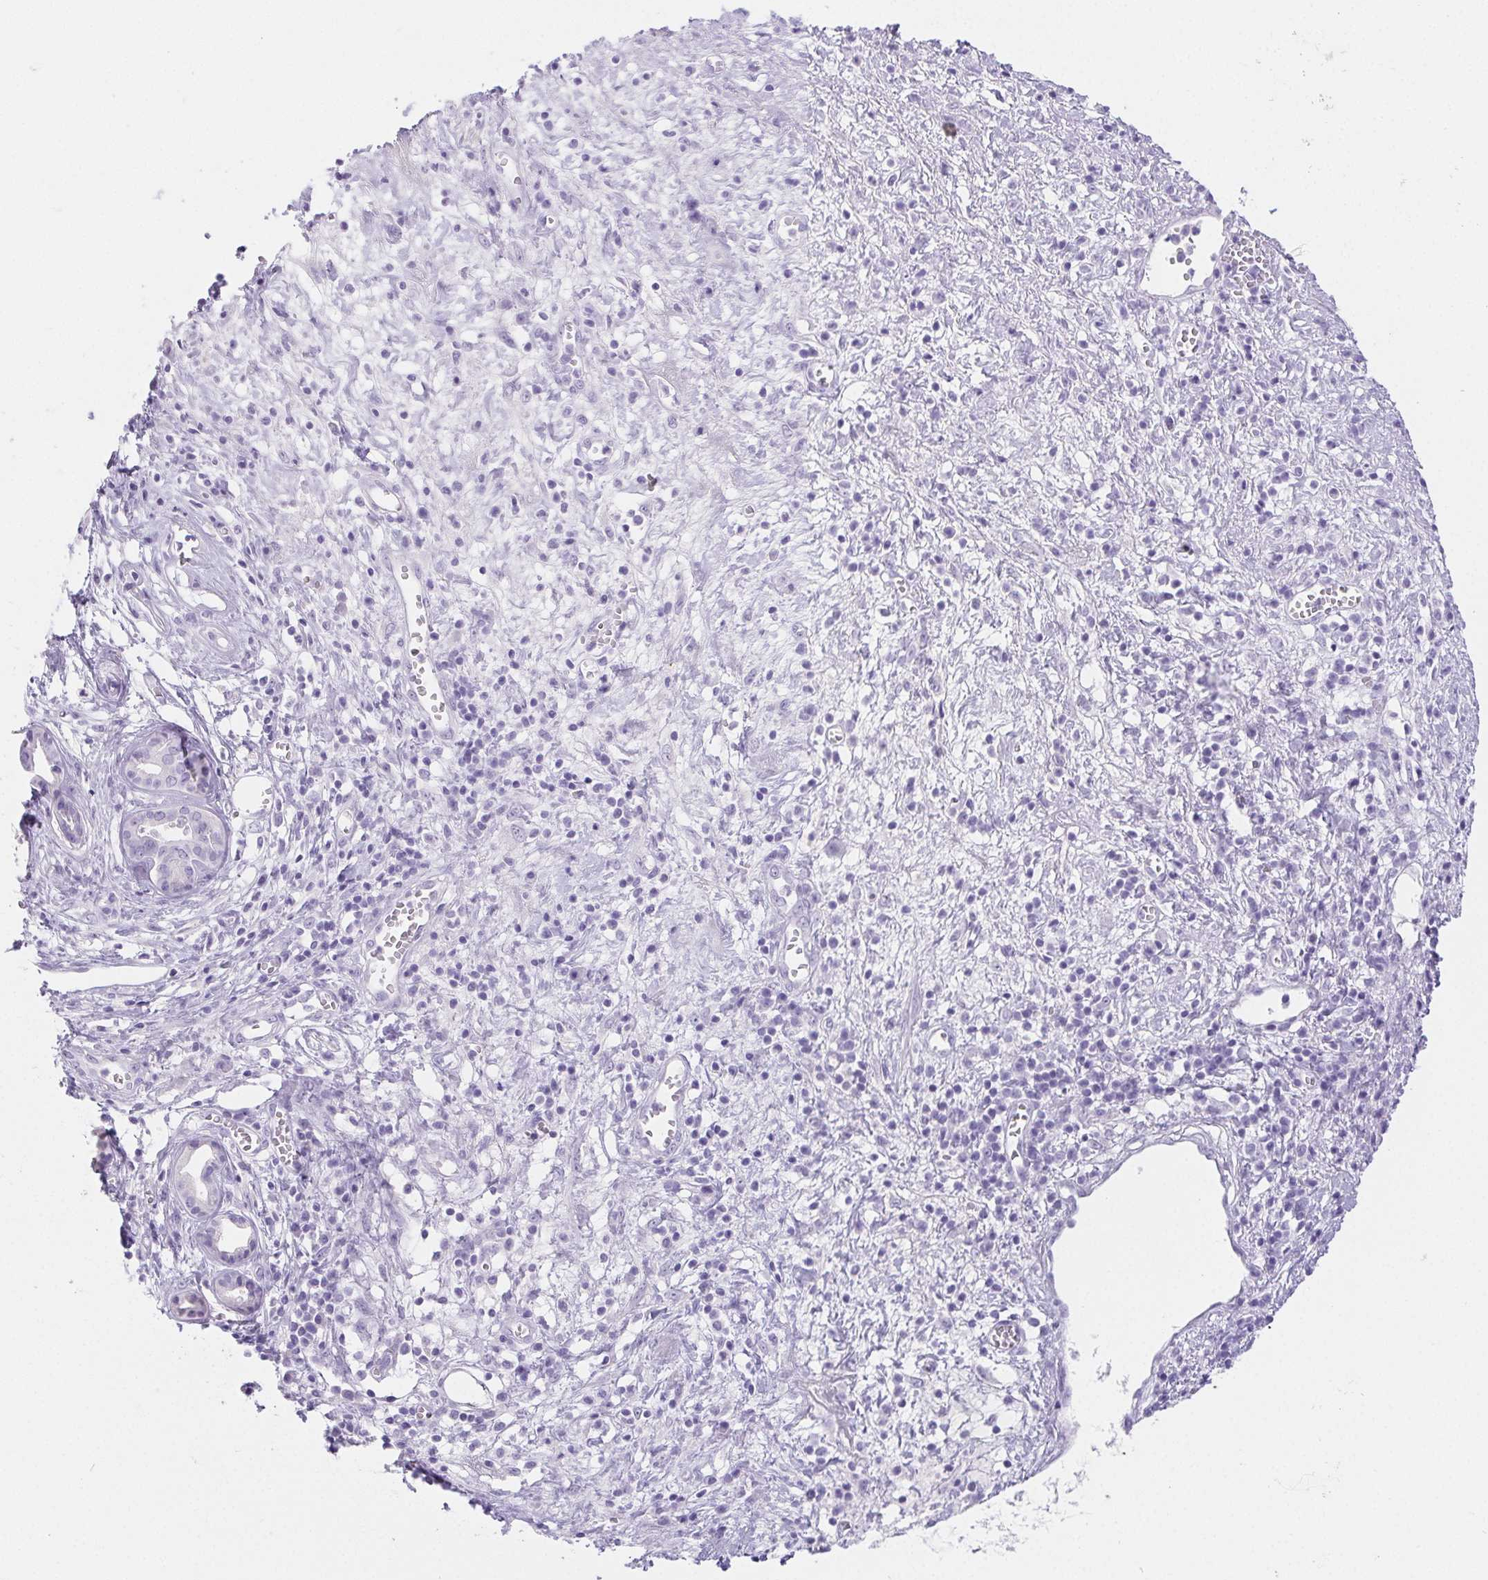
{"staining": {"intensity": "negative", "quantity": "none", "location": "none"}, "tissue": "pancreatic cancer", "cell_type": "Tumor cells", "image_type": "cancer", "snomed": [{"axis": "morphology", "description": "Adenocarcinoma, NOS"}, {"axis": "topography", "description": "Pancreas"}], "caption": "Immunohistochemical staining of pancreatic adenocarcinoma displays no significant staining in tumor cells.", "gene": "PNLIP", "patient": {"sex": "female", "age": 73}}